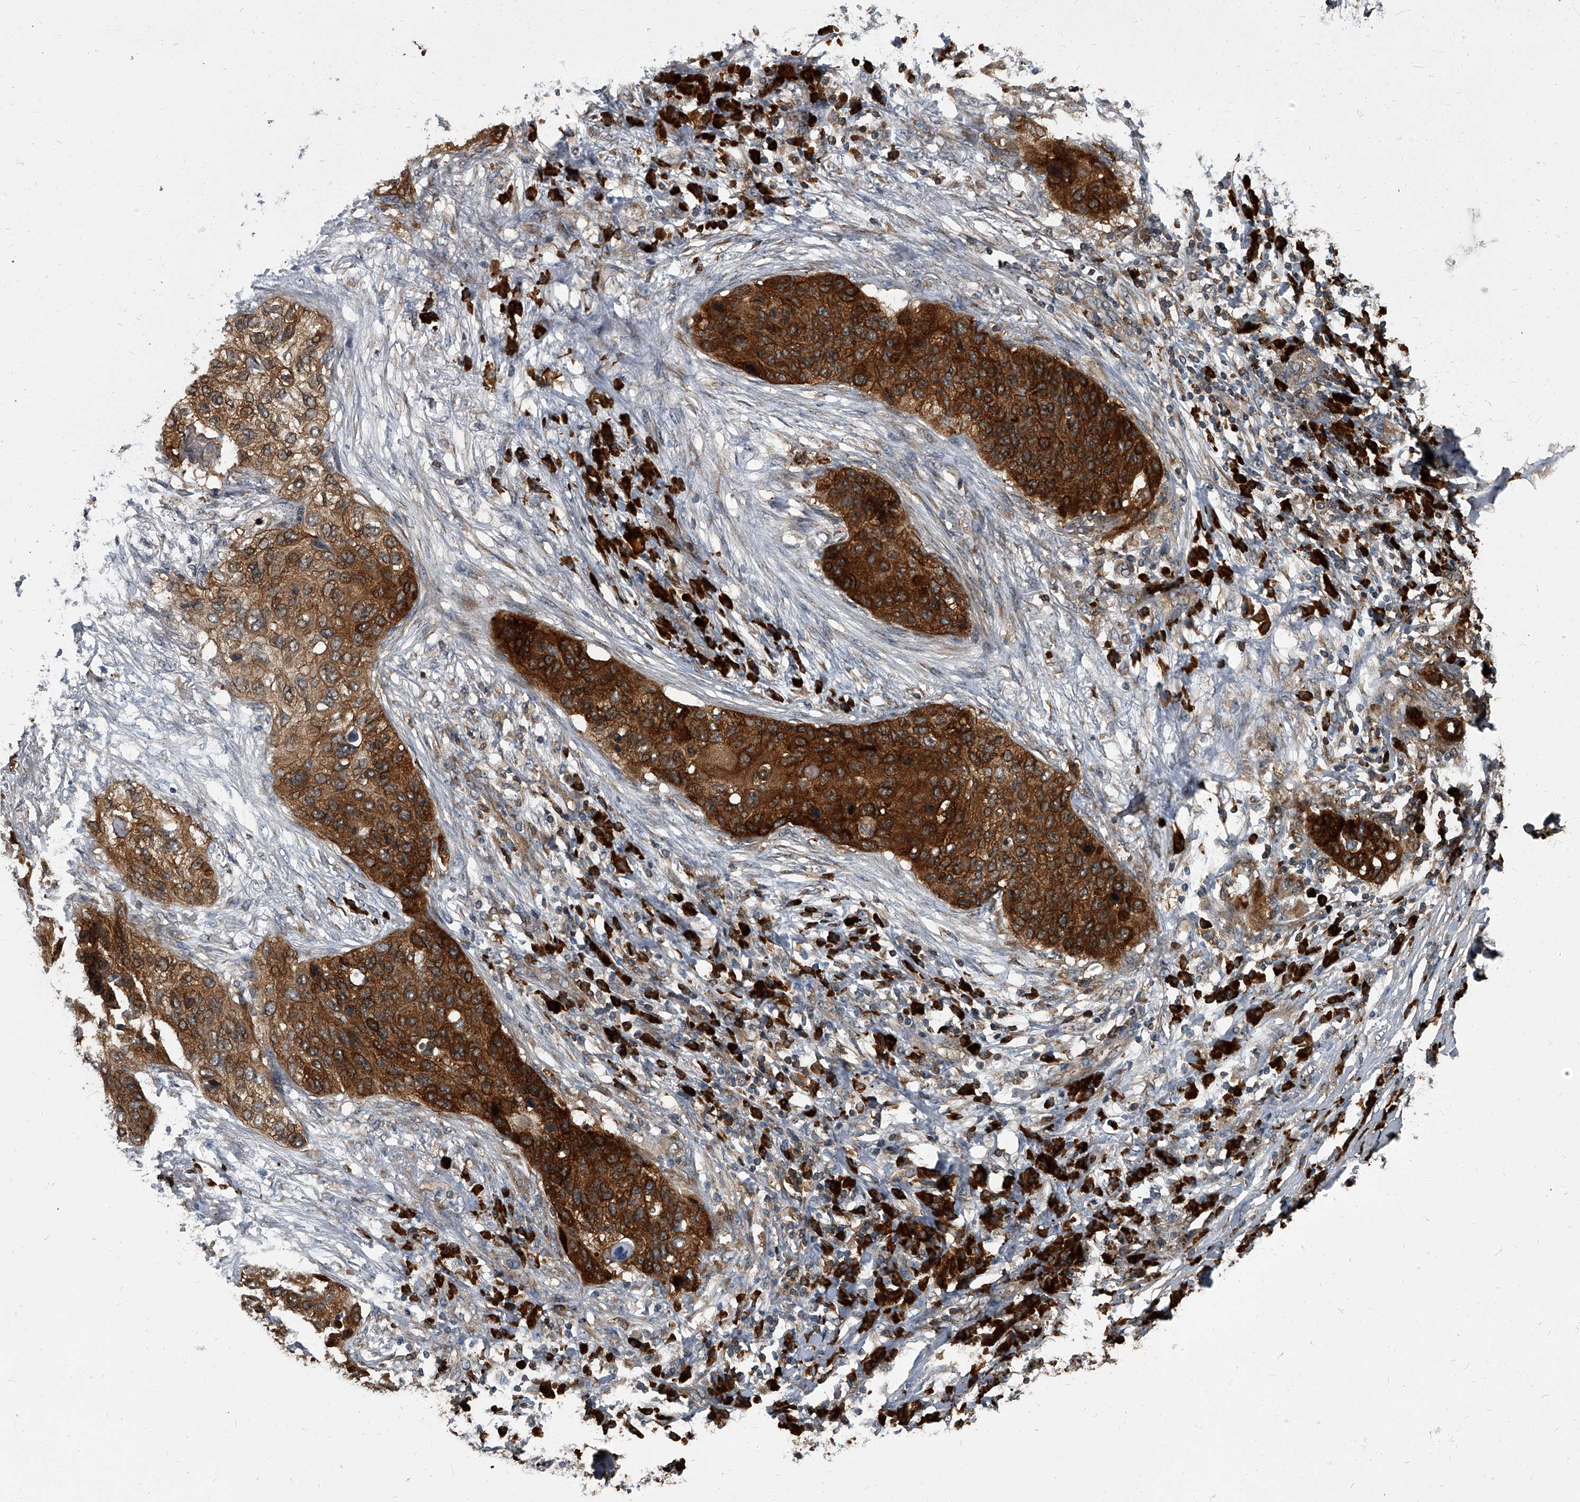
{"staining": {"intensity": "strong", "quantity": ">75%", "location": "cytoplasmic/membranous"}, "tissue": "lung cancer", "cell_type": "Tumor cells", "image_type": "cancer", "snomed": [{"axis": "morphology", "description": "Squamous cell carcinoma, NOS"}, {"axis": "topography", "description": "Lung"}], "caption": "Protein staining of lung cancer tissue reveals strong cytoplasmic/membranous staining in about >75% of tumor cells.", "gene": "CDV3", "patient": {"sex": "female", "age": 63}}